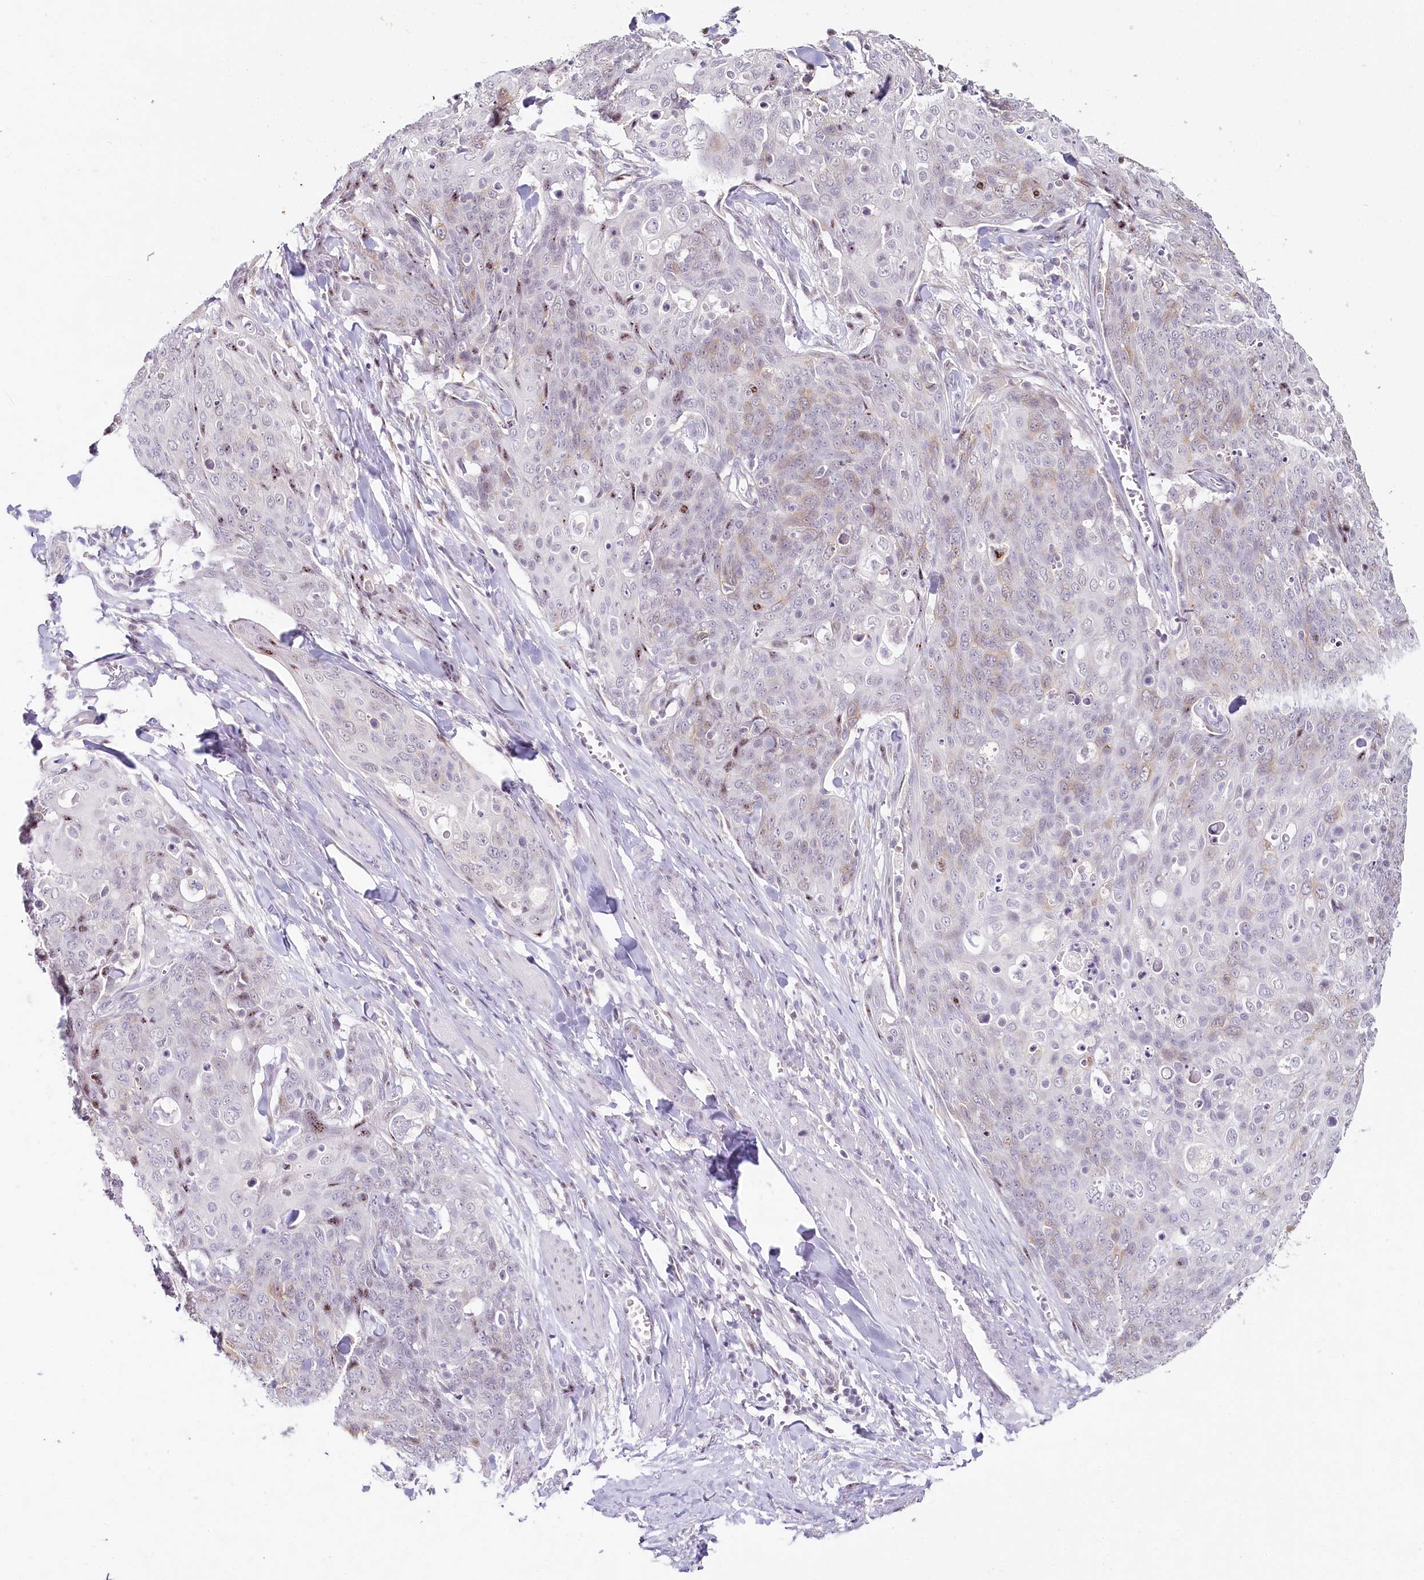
{"staining": {"intensity": "weak", "quantity": "<25%", "location": "cytoplasmic/membranous,nuclear"}, "tissue": "skin cancer", "cell_type": "Tumor cells", "image_type": "cancer", "snomed": [{"axis": "morphology", "description": "Squamous cell carcinoma, NOS"}, {"axis": "topography", "description": "Skin"}, {"axis": "topography", "description": "Vulva"}], "caption": "There is no significant positivity in tumor cells of skin cancer (squamous cell carcinoma). (Stains: DAB immunohistochemistry (IHC) with hematoxylin counter stain, Microscopy: brightfield microscopy at high magnification).", "gene": "HPD", "patient": {"sex": "female", "age": 85}}